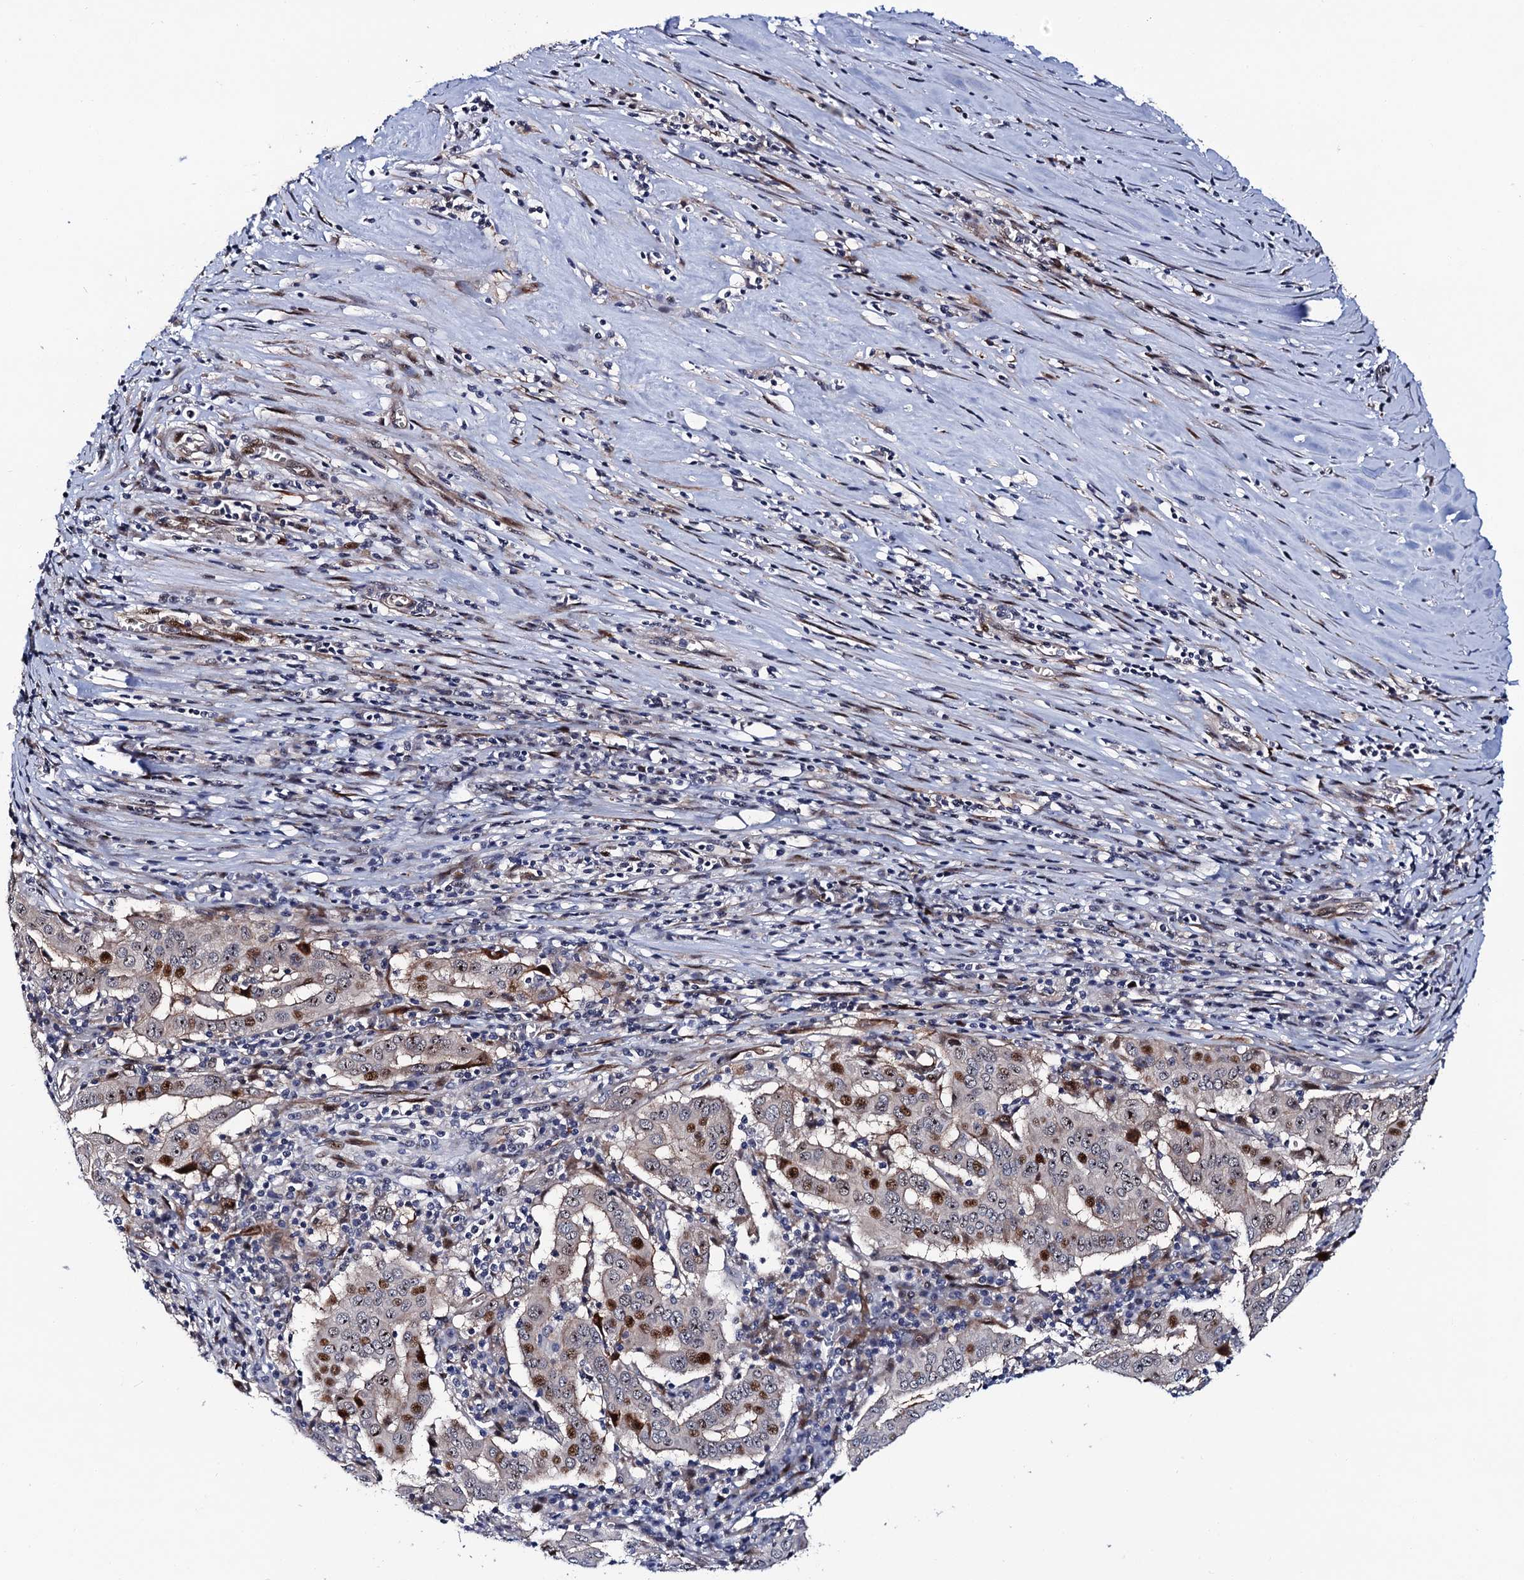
{"staining": {"intensity": "moderate", "quantity": "<25%", "location": "nuclear"}, "tissue": "pancreatic cancer", "cell_type": "Tumor cells", "image_type": "cancer", "snomed": [{"axis": "morphology", "description": "Adenocarcinoma, NOS"}, {"axis": "topography", "description": "Pancreas"}], "caption": "Pancreatic cancer (adenocarcinoma) stained with IHC shows moderate nuclear staining in about <25% of tumor cells.", "gene": "TRMT112", "patient": {"sex": "male", "age": 63}}